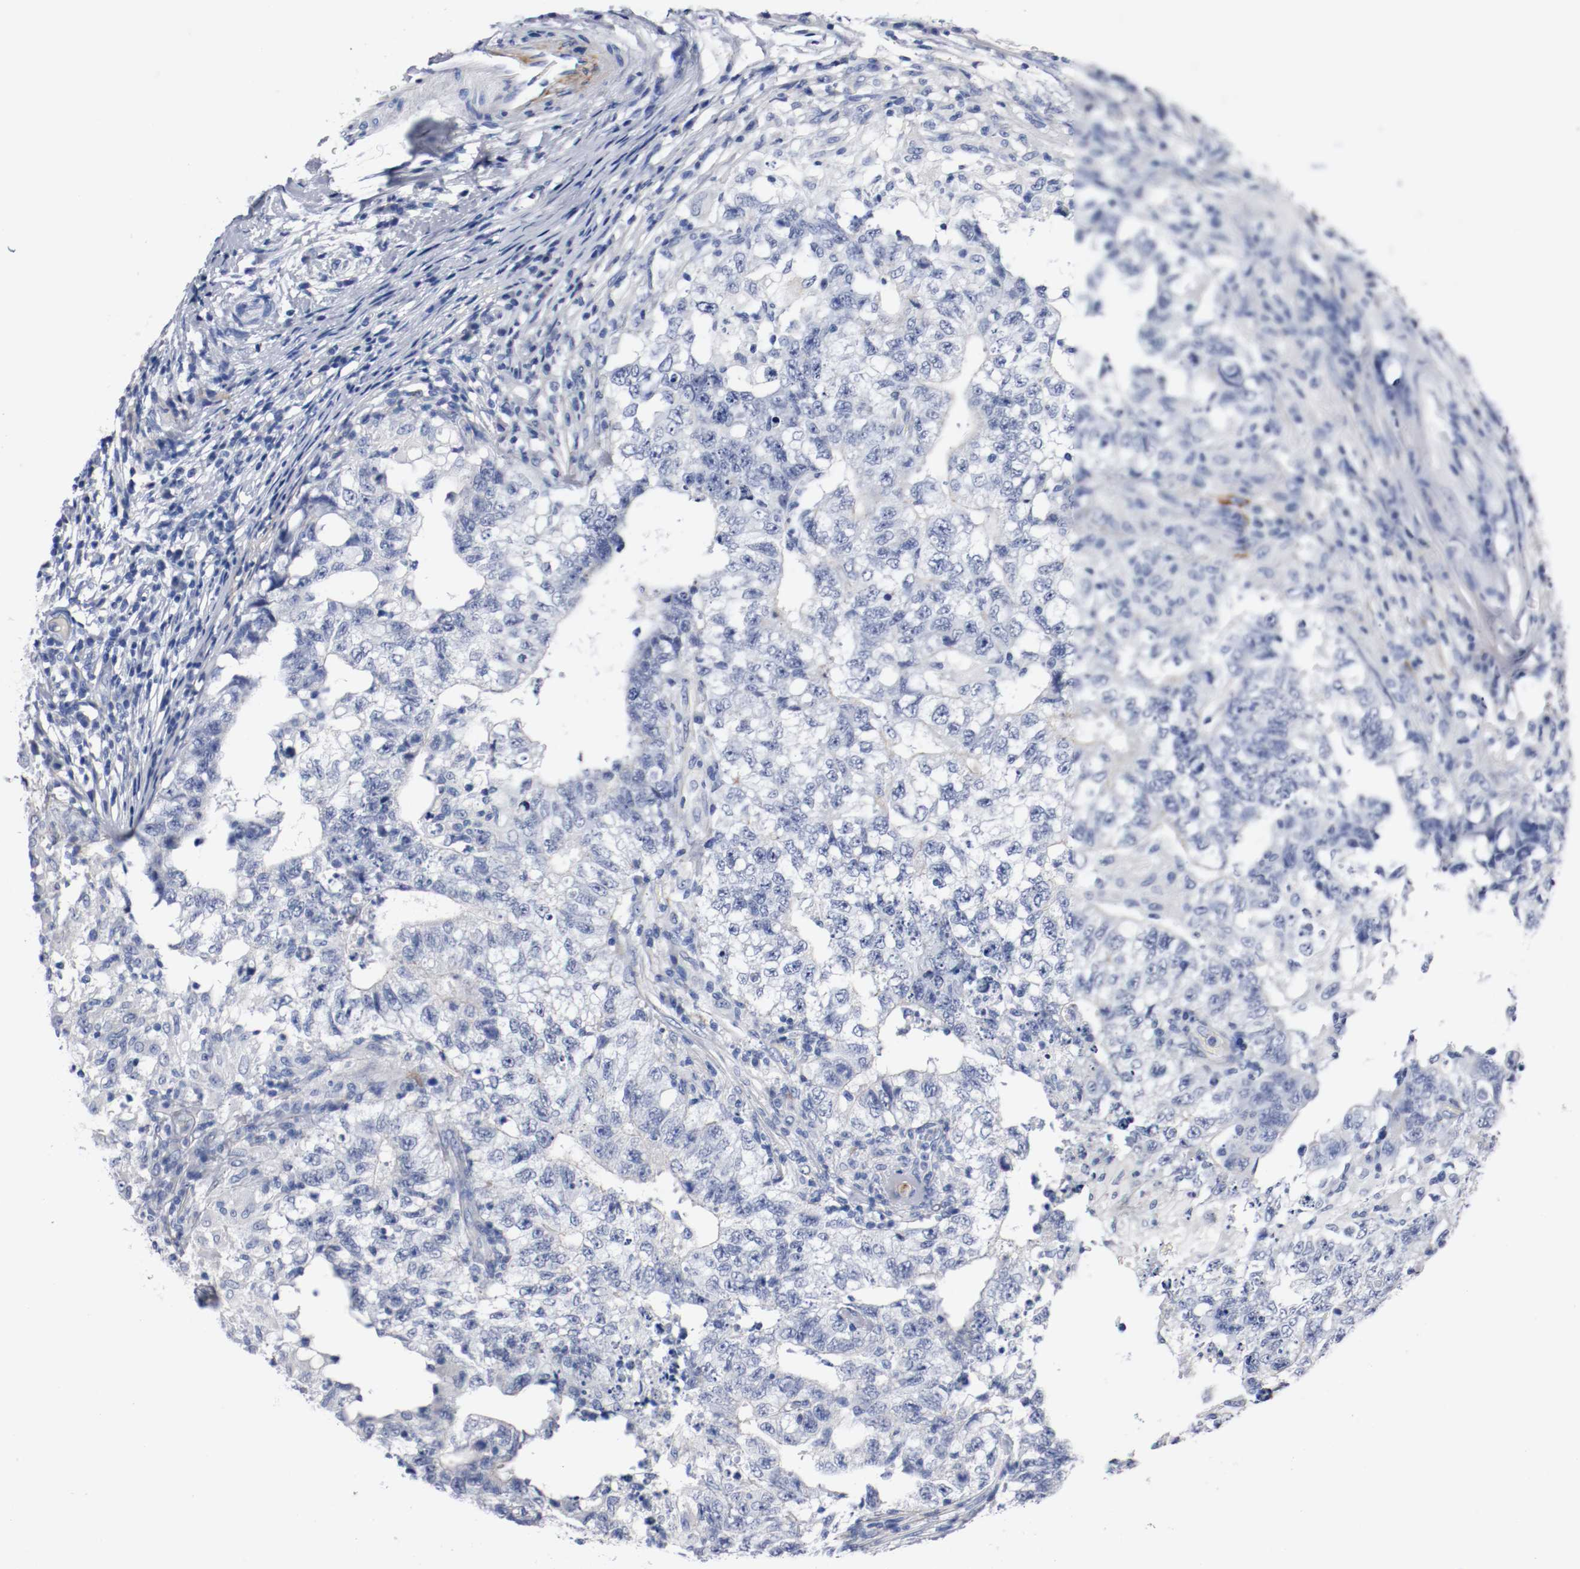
{"staining": {"intensity": "negative", "quantity": "none", "location": "none"}, "tissue": "testis cancer", "cell_type": "Tumor cells", "image_type": "cancer", "snomed": [{"axis": "morphology", "description": "Carcinoma, Embryonal, NOS"}, {"axis": "topography", "description": "Testis"}], "caption": "A high-resolution photomicrograph shows immunohistochemistry (IHC) staining of embryonal carcinoma (testis), which shows no significant staining in tumor cells.", "gene": "TNC", "patient": {"sex": "male", "age": 21}}